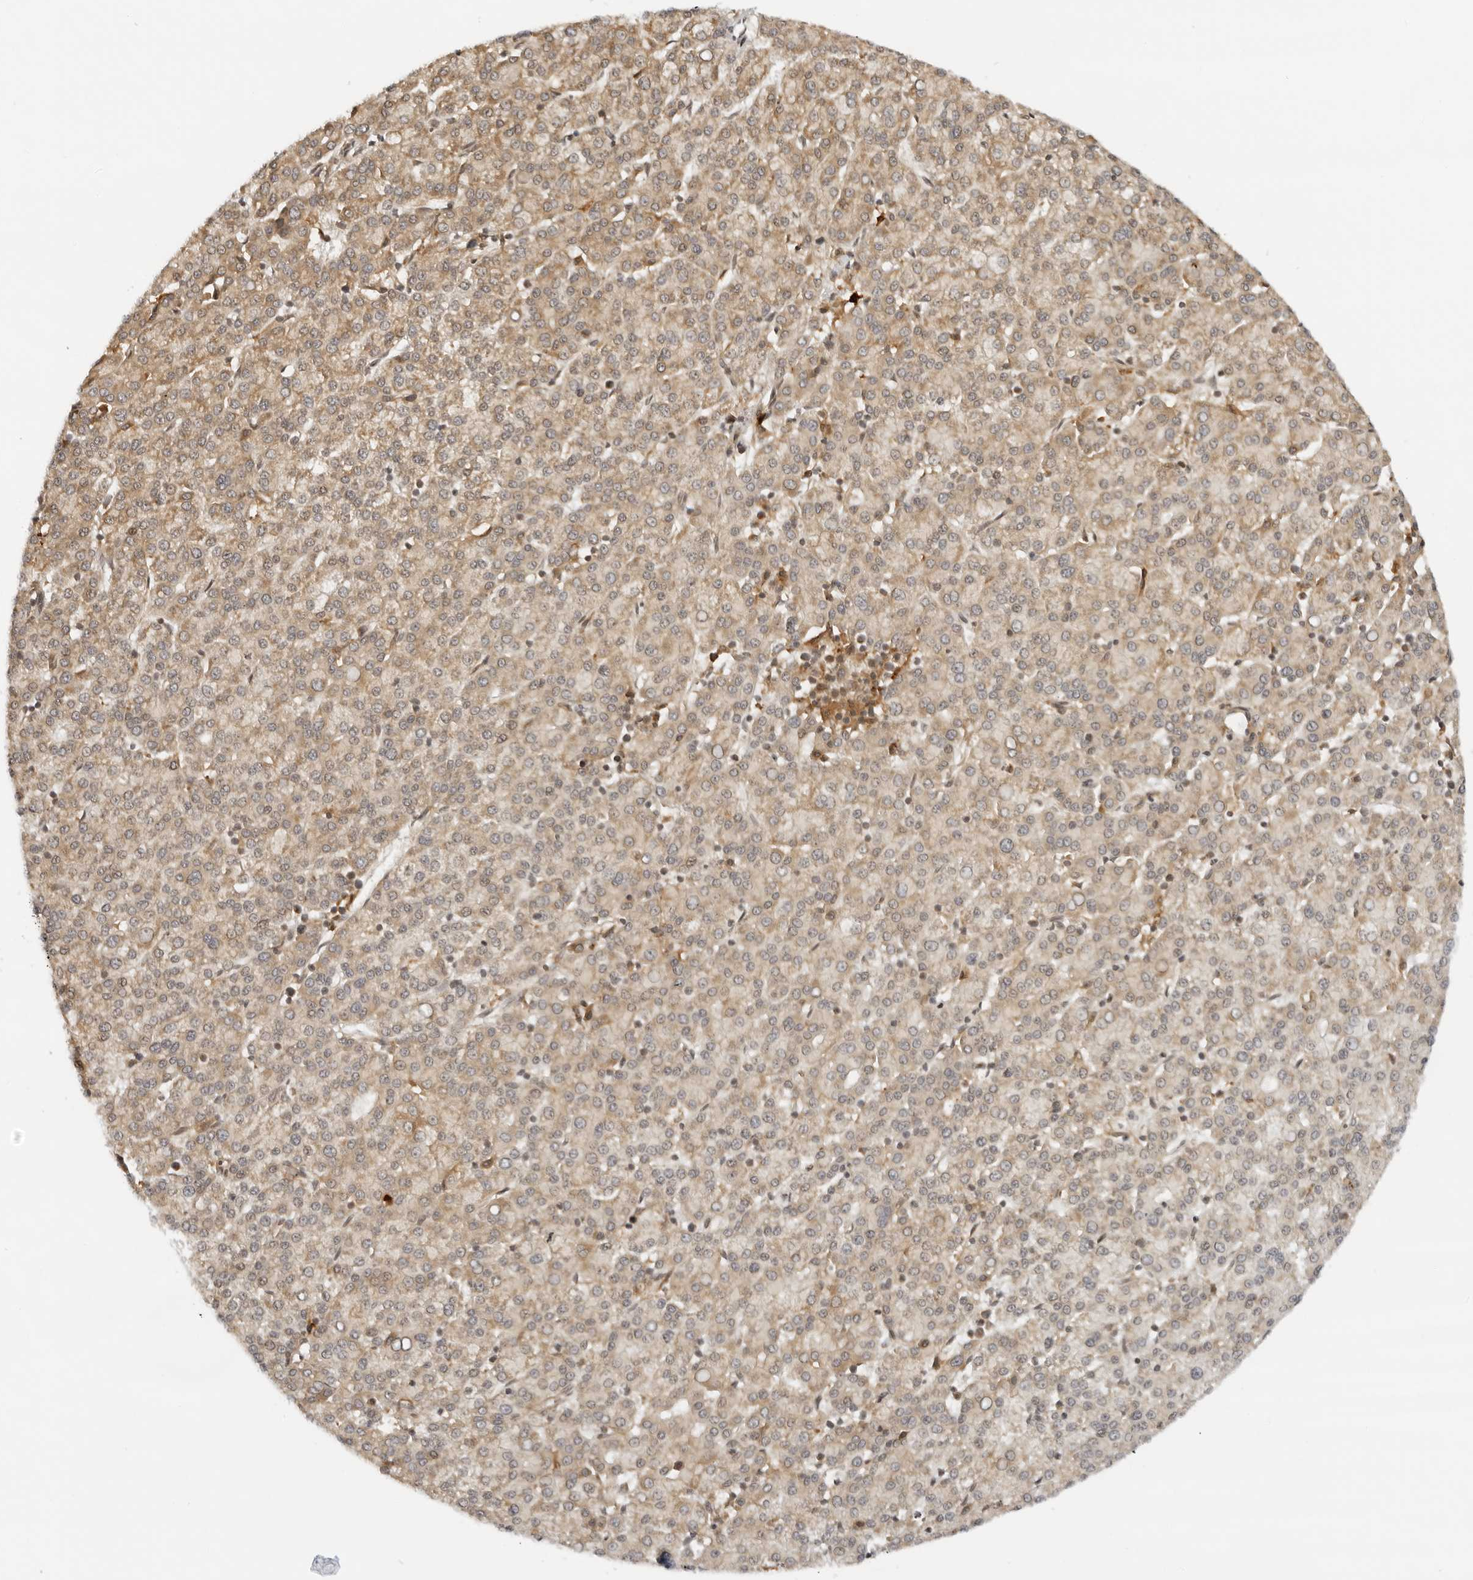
{"staining": {"intensity": "weak", "quantity": ">75%", "location": "cytoplasmic/membranous"}, "tissue": "liver cancer", "cell_type": "Tumor cells", "image_type": "cancer", "snomed": [{"axis": "morphology", "description": "Carcinoma, Hepatocellular, NOS"}, {"axis": "topography", "description": "Liver"}], "caption": "The photomicrograph demonstrates a brown stain indicating the presence of a protein in the cytoplasmic/membranous of tumor cells in hepatocellular carcinoma (liver).", "gene": "RC3H1", "patient": {"sex": "female", "age": 58}}